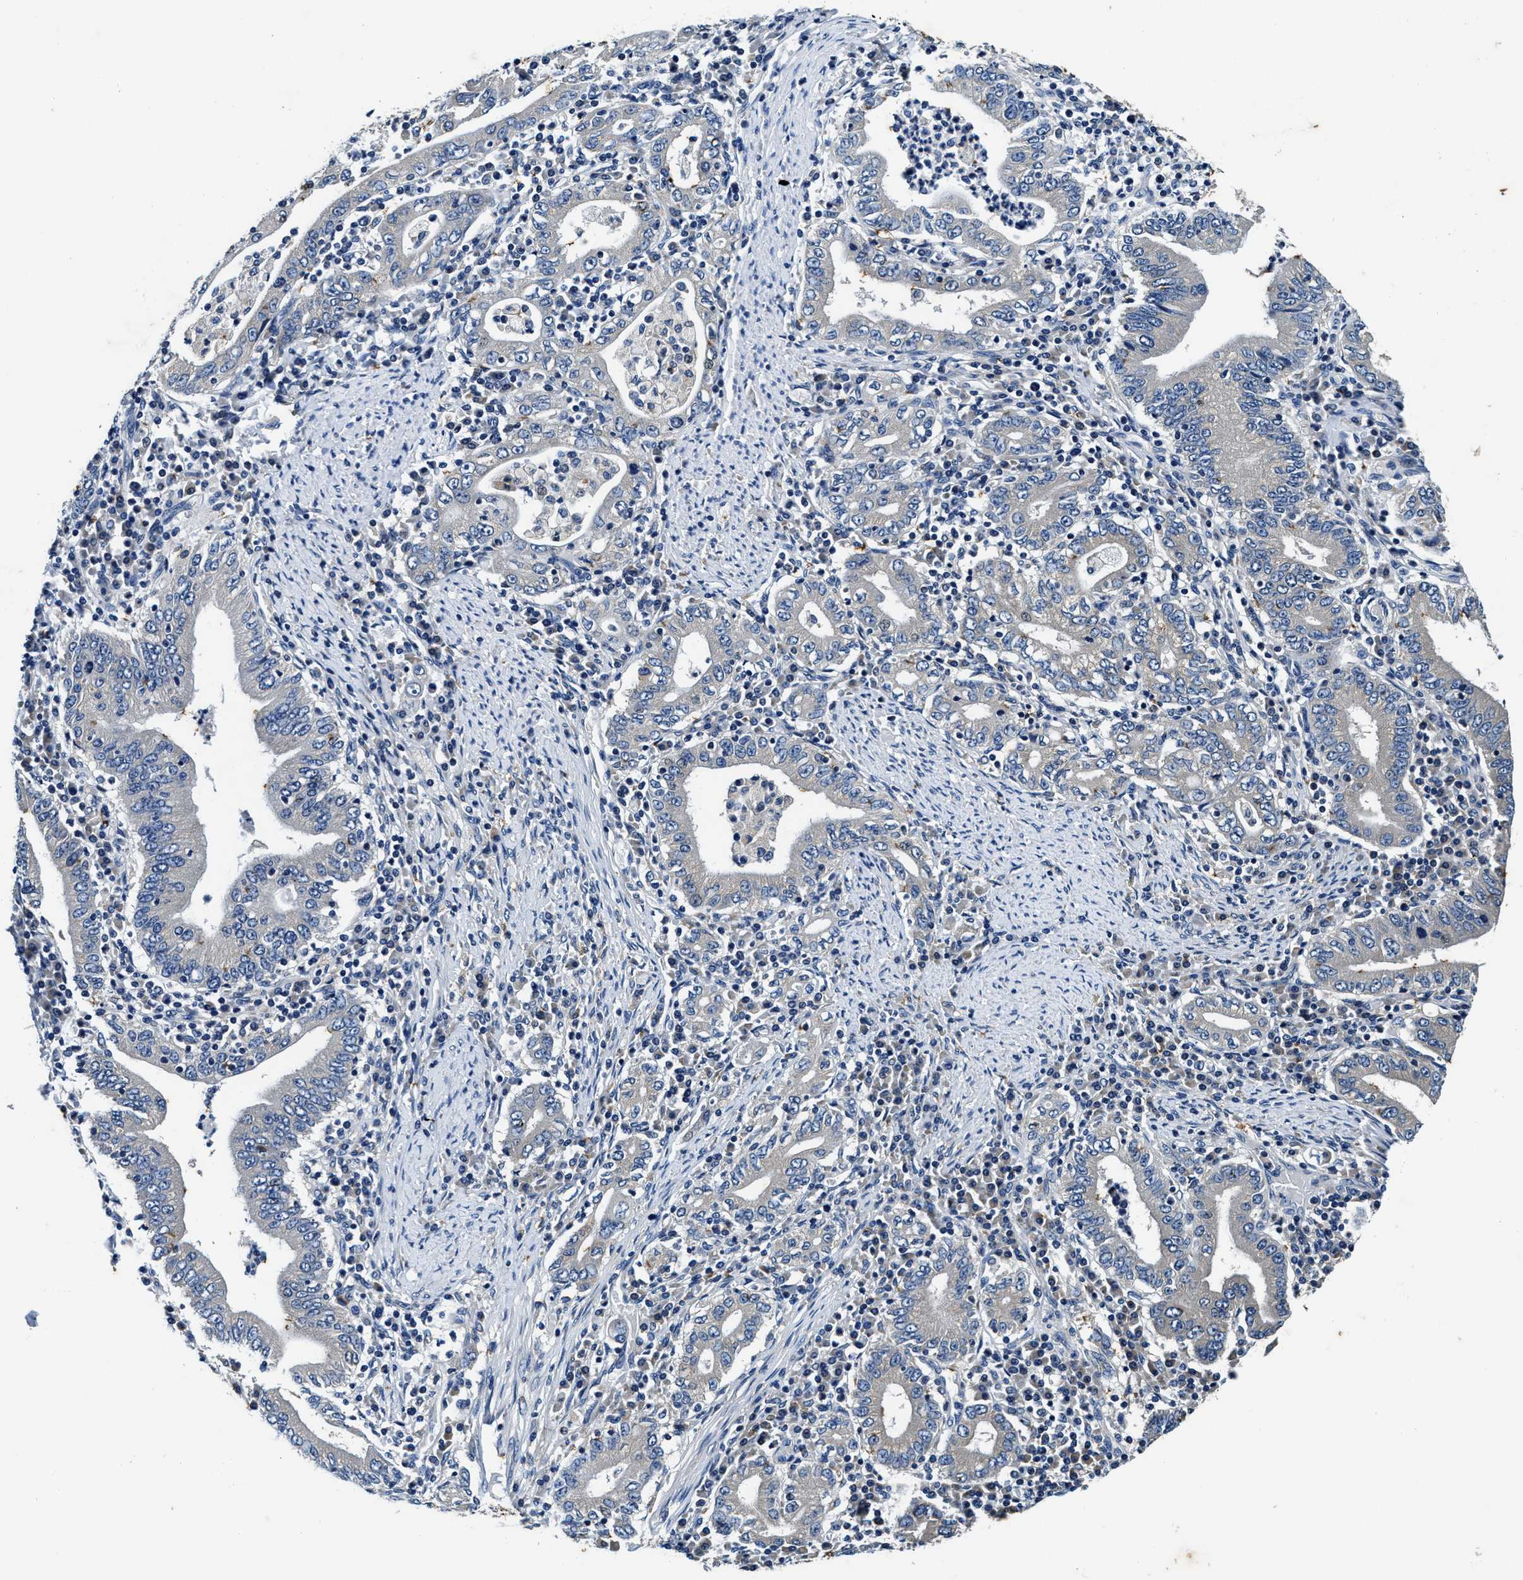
{"staining": {"intensity": "negative", "quantity": "none", "location": "none"}, "tissue": "stomach cancer", "cell_type": "Tumor cells", "image_type": "cancer", "snomed": [{"axis": "morphology", "description": "Normal tissue, NOS"}, {"axis": "morphology", "description": "Adenocarcinoma, NOS"}, {"axis": "topography", "description": "Esophagus"}, {"axis": "topography", "description": "Stomach, upper"}, {"axis": "topography", "description": "Peripheral nerve tissue"}], "caption": "Immunohistochemistry (IHC) of stomach cancer shows no expression in tumor cells.", "gene": "PI4KB", "patient": {"sex": "male", "age": 62}}